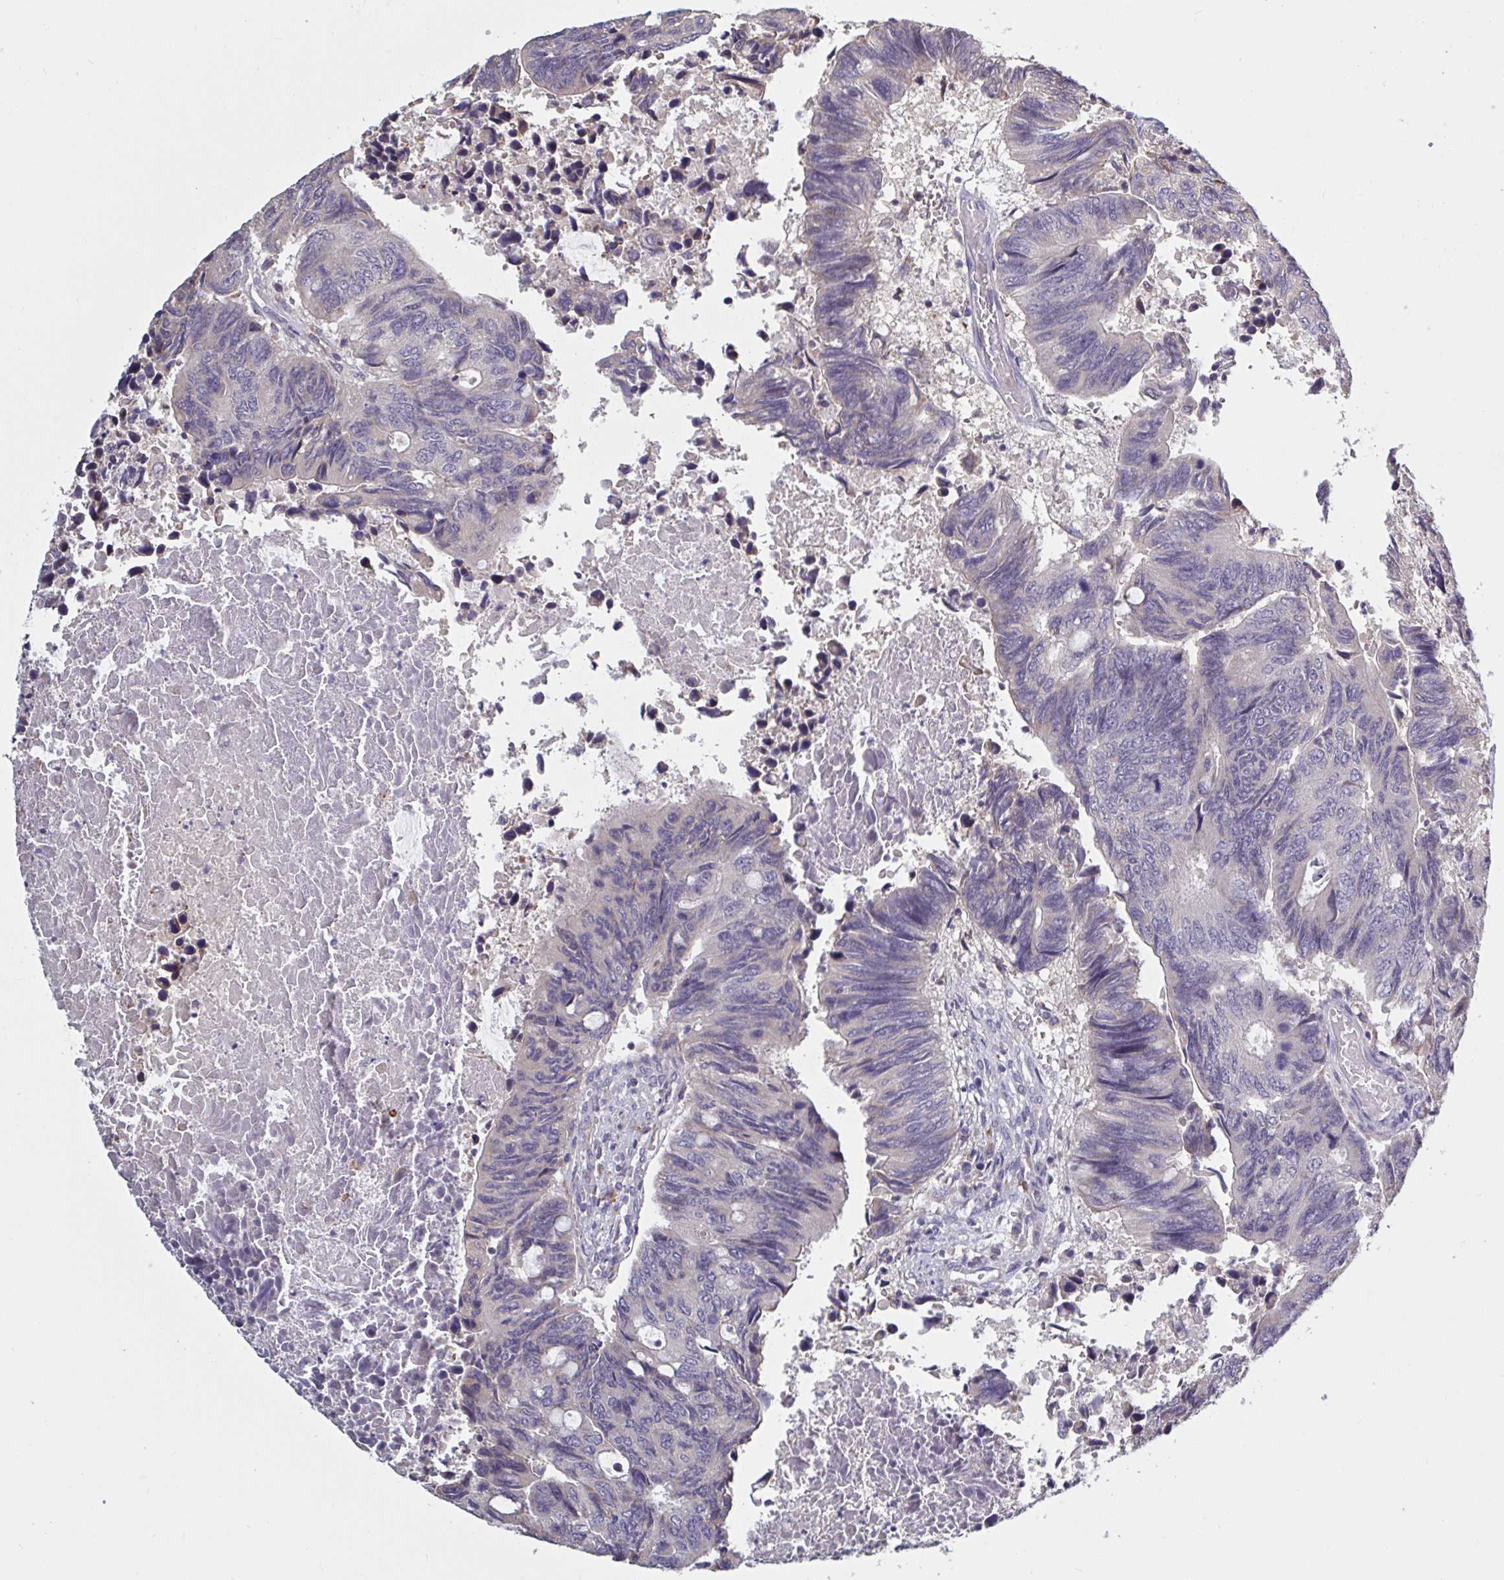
{"staining": {"intensity": "negative", "quantity": "none", "location": "none"}, "tissue": "colorectal cancer", "cell_type": "Tumor cells", "image_type": "cancer", "snomed": [{"axis": "morphology", "description": "Adenocarcinoma, NOS"}, {"axis": "topography", "description": "Colon"}], "caption": "A photomicrograph of human adenocarcinoma (colorectal) is negative for staining in tumor cells. (Brightfield microscopy of DAB IHC at high magnification).", "gene": "CD1E", "patient": {"sex": "male", "age": 87}}